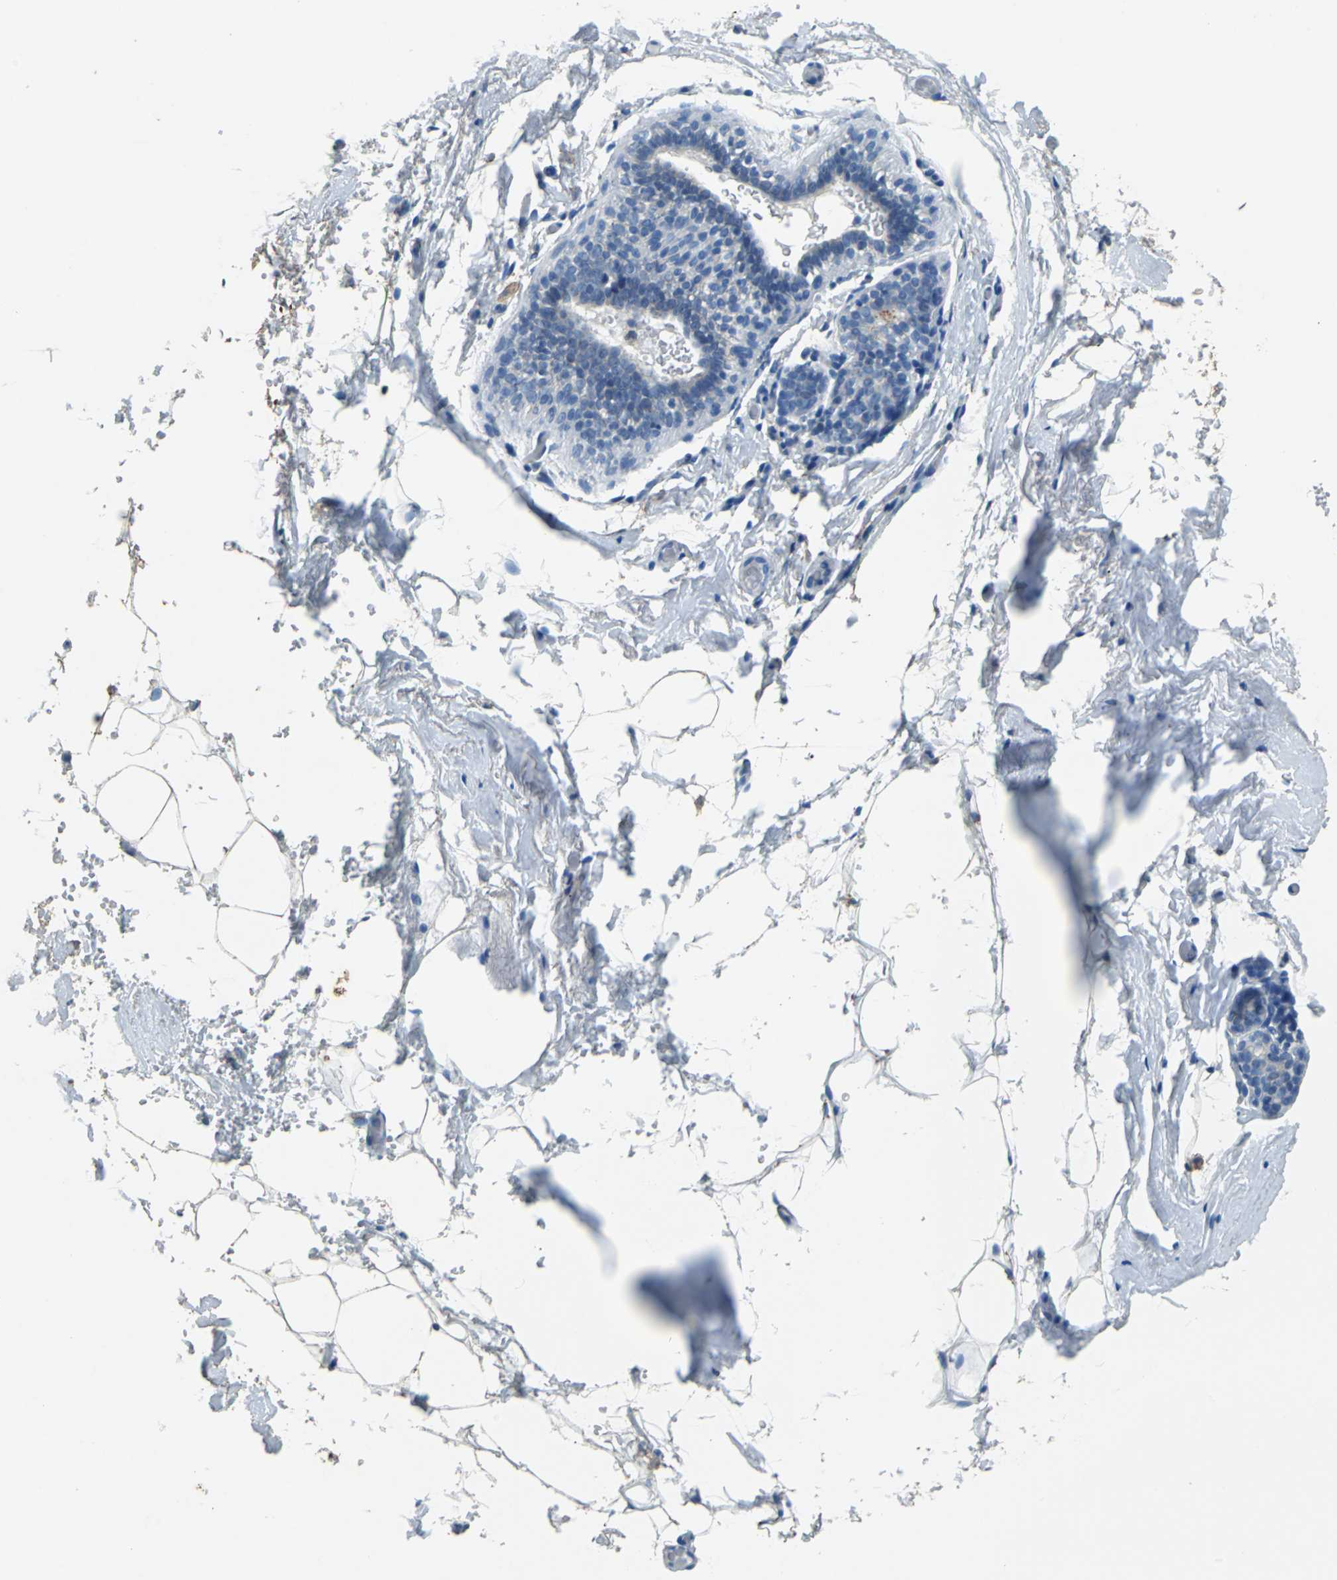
{"staining": {"intensity": "negative", "quantity": "none", "location": "none"}, "tissue": "breast", "cell_type": "Adipocytes", "image_type": "normal", "snomed": [{"axis": "morphology", "description": "Normal tissue, NOS"}, {"axis": "topography", "description": "Breast"}, {"axis": "topography", "description": "Soft tissue"}], "caption": "Immunohistochemistry (IHC) photomicrograph of benign breast stained for a protein (brown), which exhibits no expression in adipocytes. Nuclei are stained in blue.", "gene": "TEX264", "patient": {"sex": "female", "age": 75}}